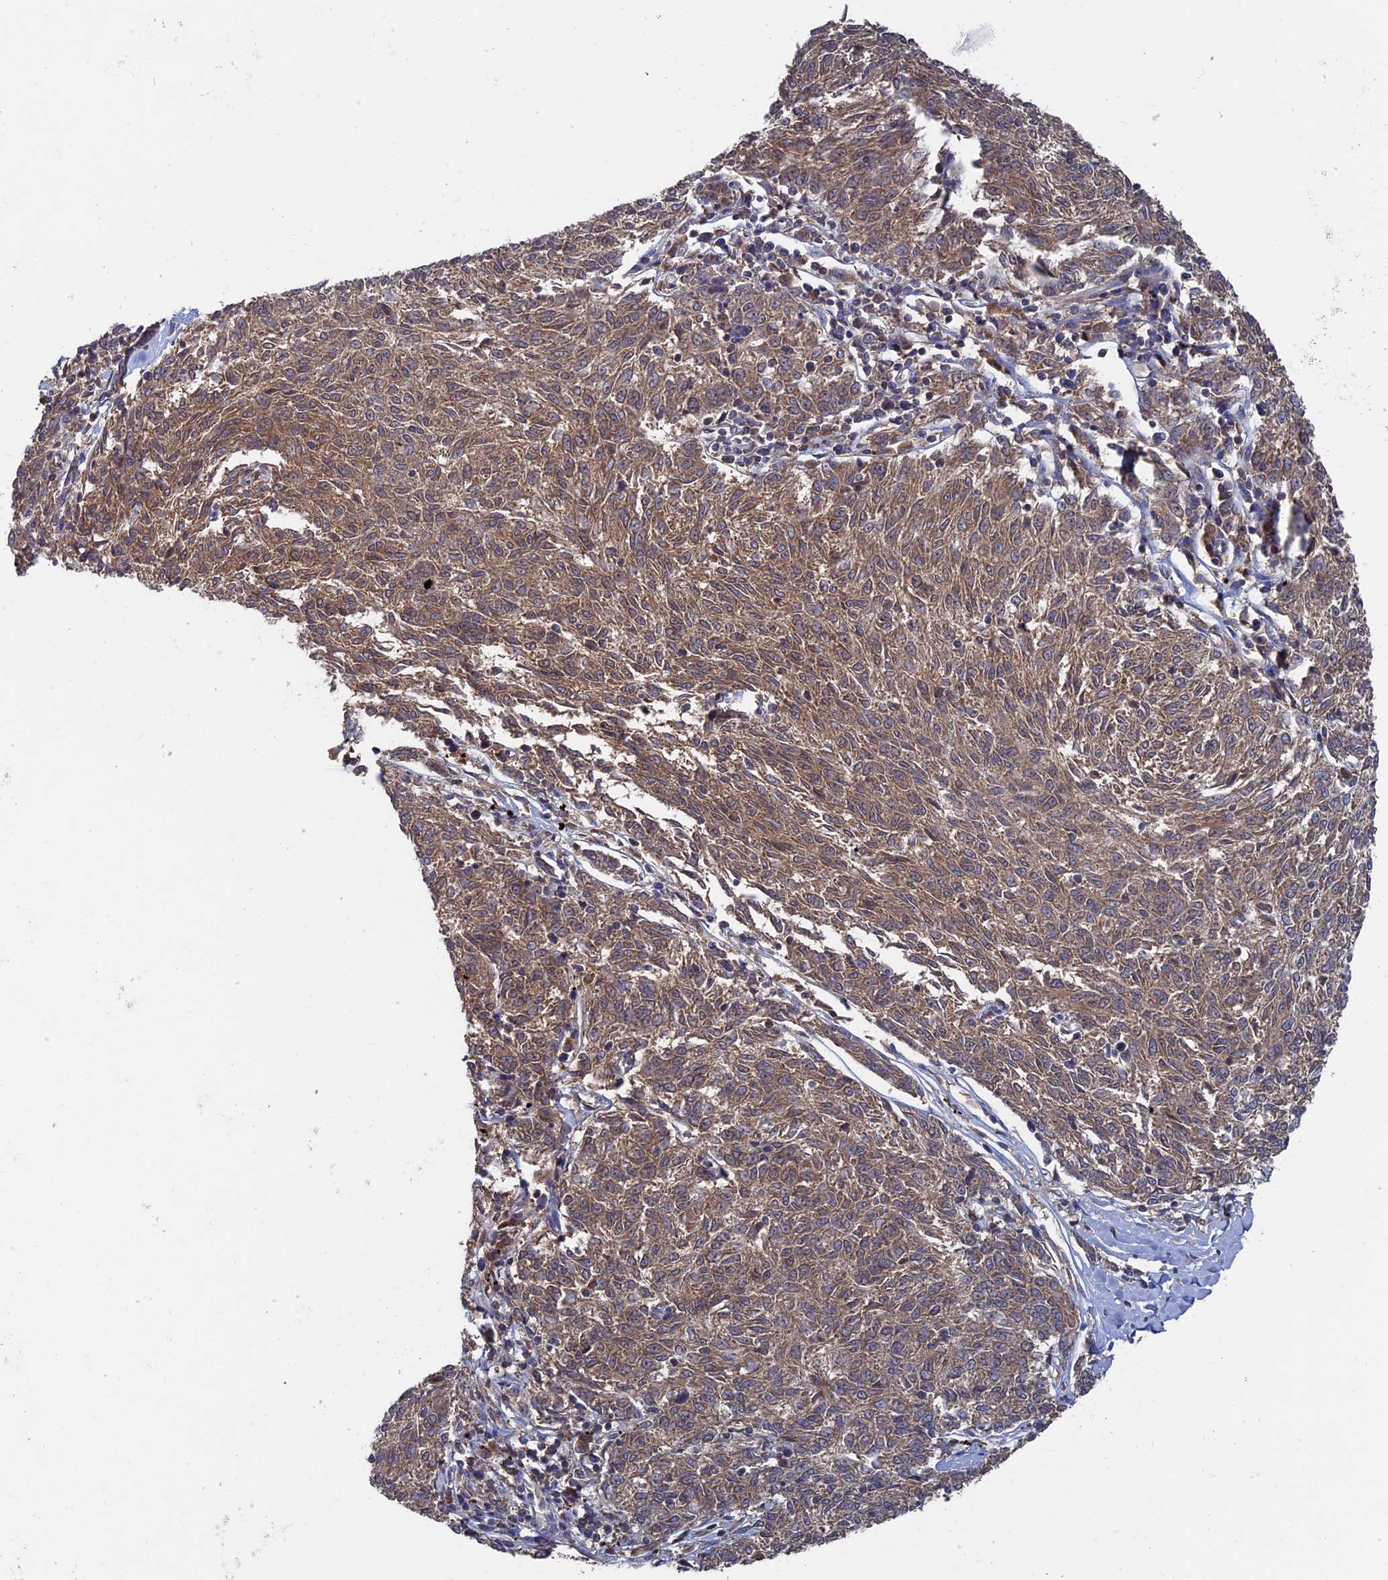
{"staining": {"intensity": "moderate", "quantity": ">75%", "location": "cytoplasmic/membranous"}, "tissue": "melanoma", "cell_type": "Tumor cells", "image_type": "cancer", "snomed": [{"axis": "morphology", "description": "Malignant melanoma, NOS"}, {"axis": "topography", "description": "Skin"}], "caption": "There is medium levels of moderate cytoplasmic/membranous expression in tumor cells of melanoma, as demonstrated by immunohistochemical staining (brown color).", "gene": "RAB15", "patient": {"sex": "female", "age": 72}}